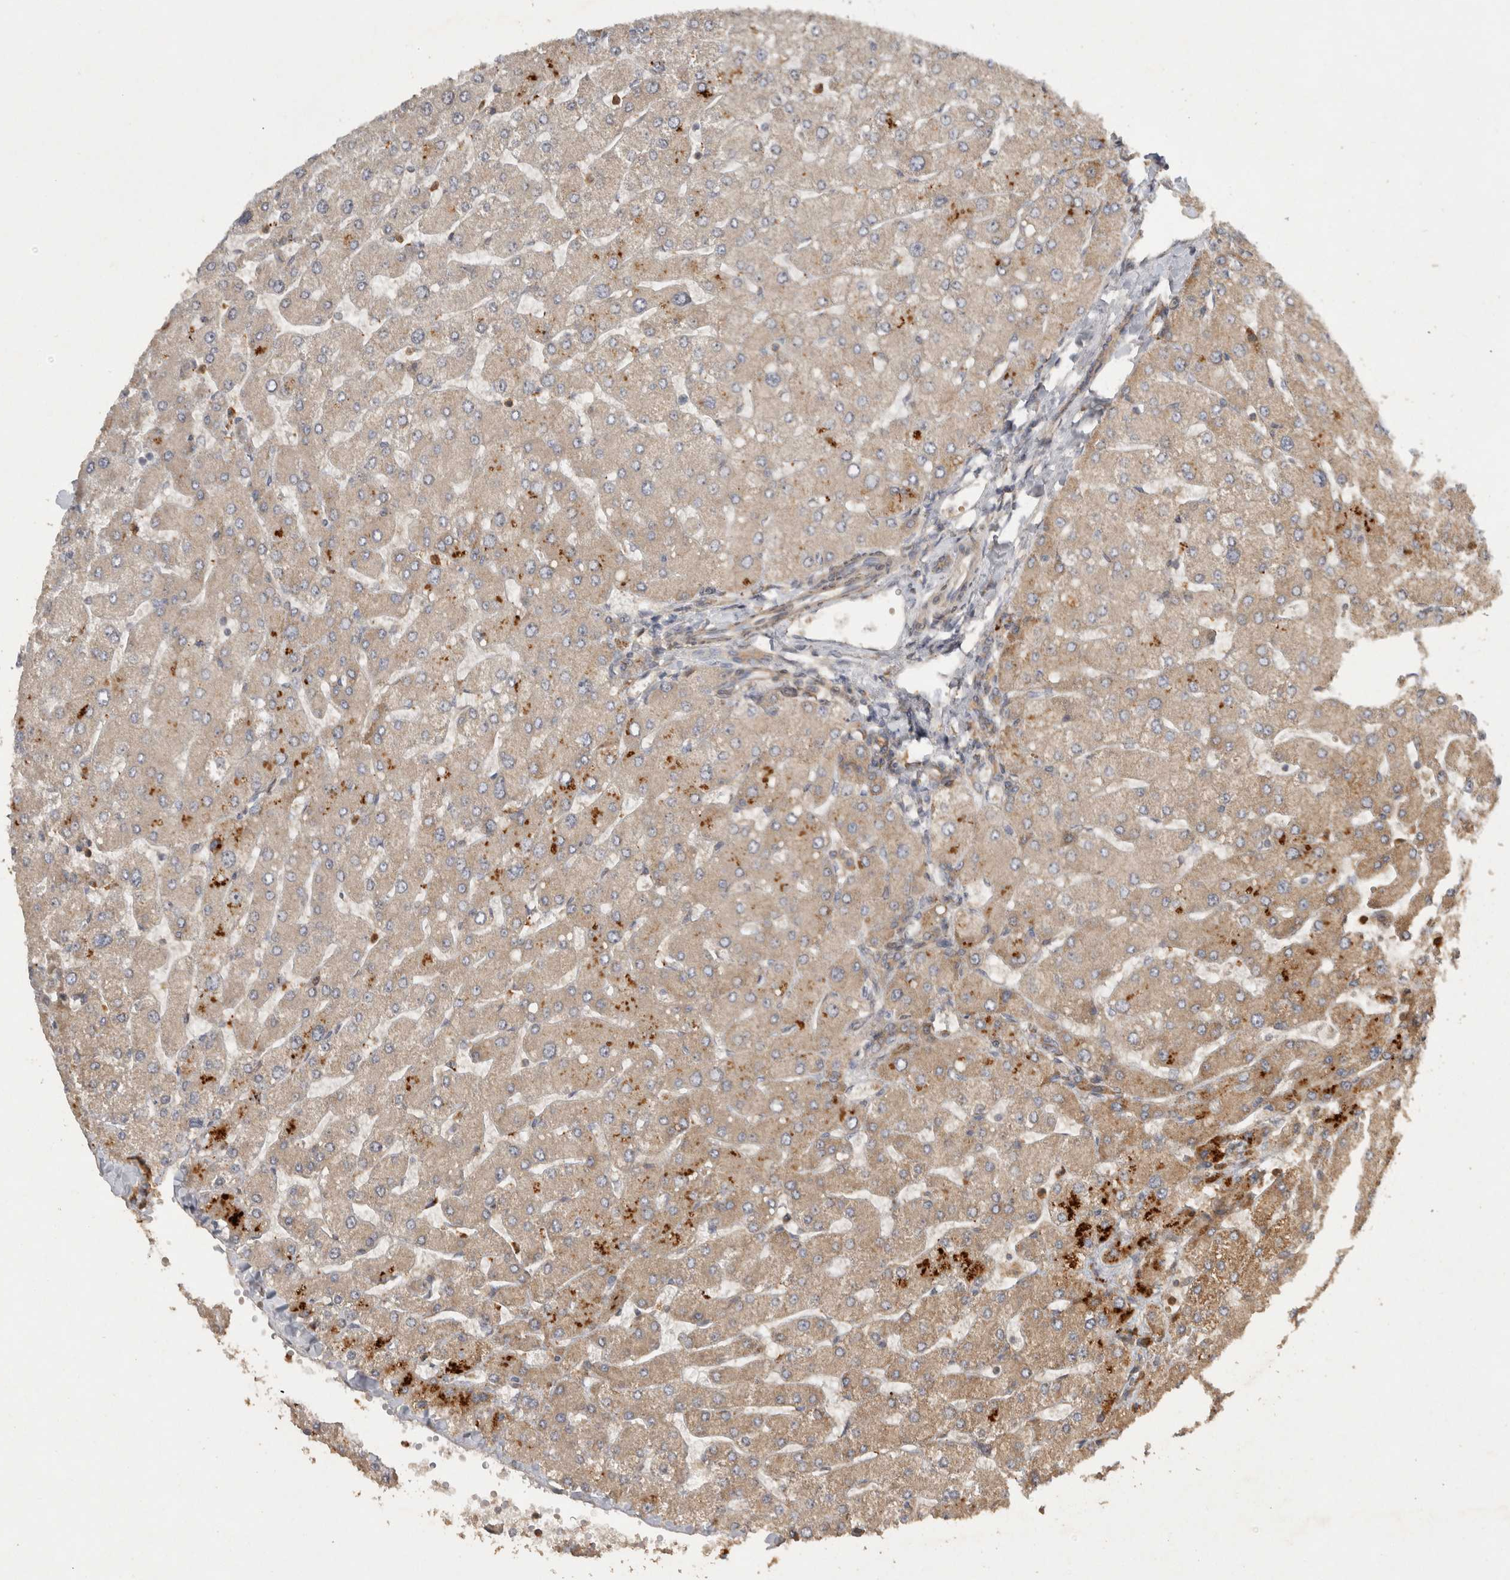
{"staining": {"intensity": "moderate", "quantity": ">75%", "location": "cytoplasmic/membranous"}, "tissue": "liver", "cell_type": "Cholangiocytes", "image_type": "normal", "snomed": [{"axis": "morphology", "description": "Normal tissue, NOS"}, {"axis": "topography", "description": "Liver"}], "caption": "Protein staining reveals moderate cytoplasmic/membranous staining in approximately >75% of cholangiocytes in benign liver.", "gene": "VEPH1", "patient": {"sex": "male", "age": 55}}